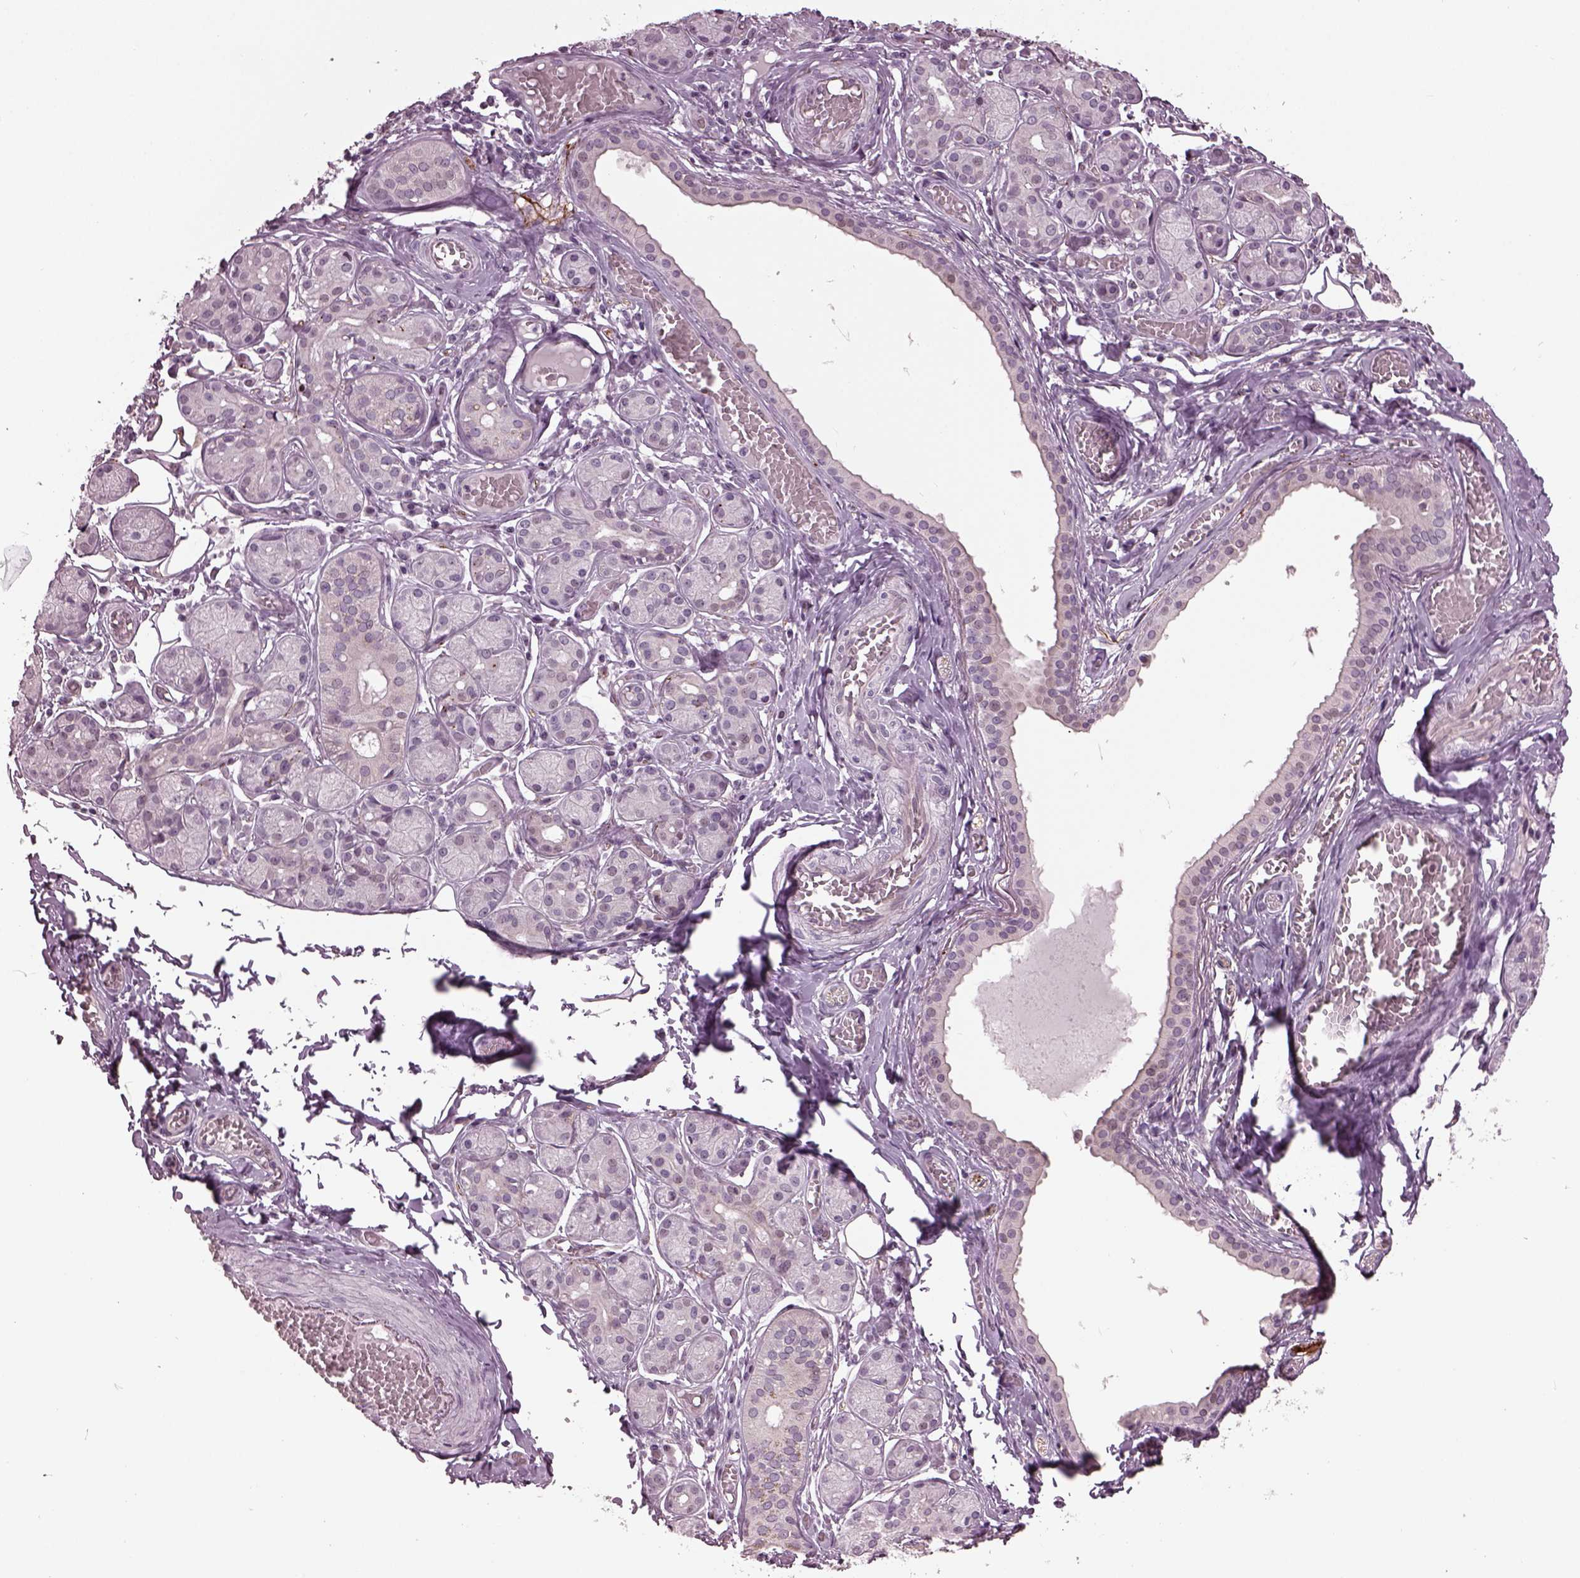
{"staining": {"intensity": "negative", "quantity": "none", "location": "none"}, "tissue": "salivary gland", "cell_type": "Glandular cells", "image_type": "normal", "snomed": [{"axis": "morphology", "description": "Normal tissue, NOS"}, {"axis": "topography", "description": "Salivary gland"}, {"axis": "topography", "description": "Peripheral nerve tissue"}], "caption": "High power microscopy histopathology image of an IHC micrograph of unremarkable salivary gland, revealing no significant staining in glandular cells. (Stains: DAB (3,3'-diaminobenzidine) IHC with hematoxylin counter stain, Microscopy: brightfield microscopy at high magnification).", "gene": "GAL", "patient": {"sex": "male", "age": 71}}